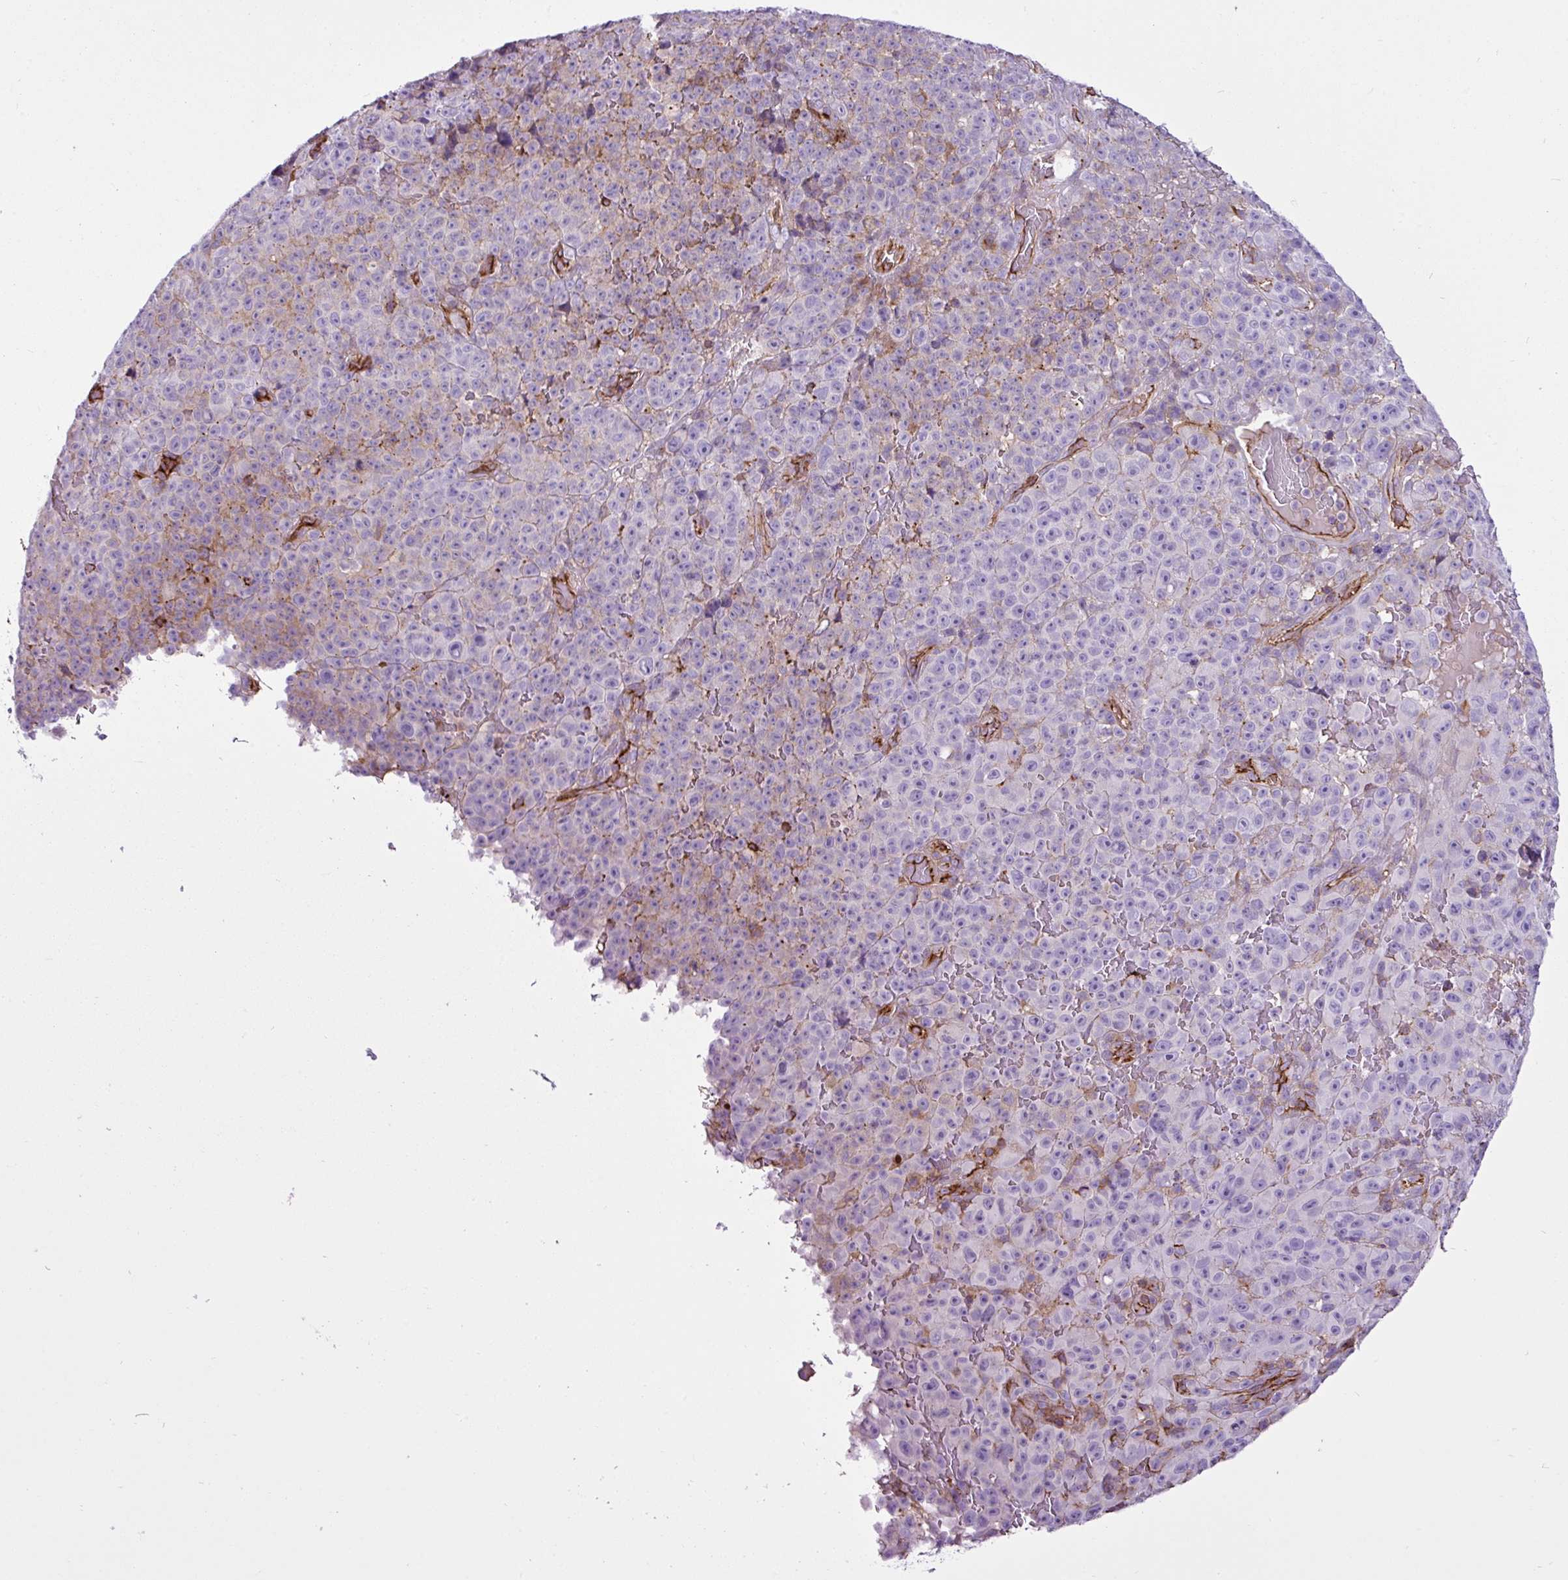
{"staining": {"intensity": "negative", "quantity": "none", "location": "none"}, "tissue": "melanoma", "cell_type": "Tumor cells", "image_type": "cancer", "snomed": [{"axis": "morphology", "description": "Malignant melanoma, NOS"}, {"axis": "topography", "description": "Skin"}], "caption": "High power microscopy micrograph of an immunohistochemistry (IHC) micrograph of malignant melanoma, revealing no significant positivity in tumor cells.", "gene": "EME2", "patient": {"sex": "female", "age": 82}}